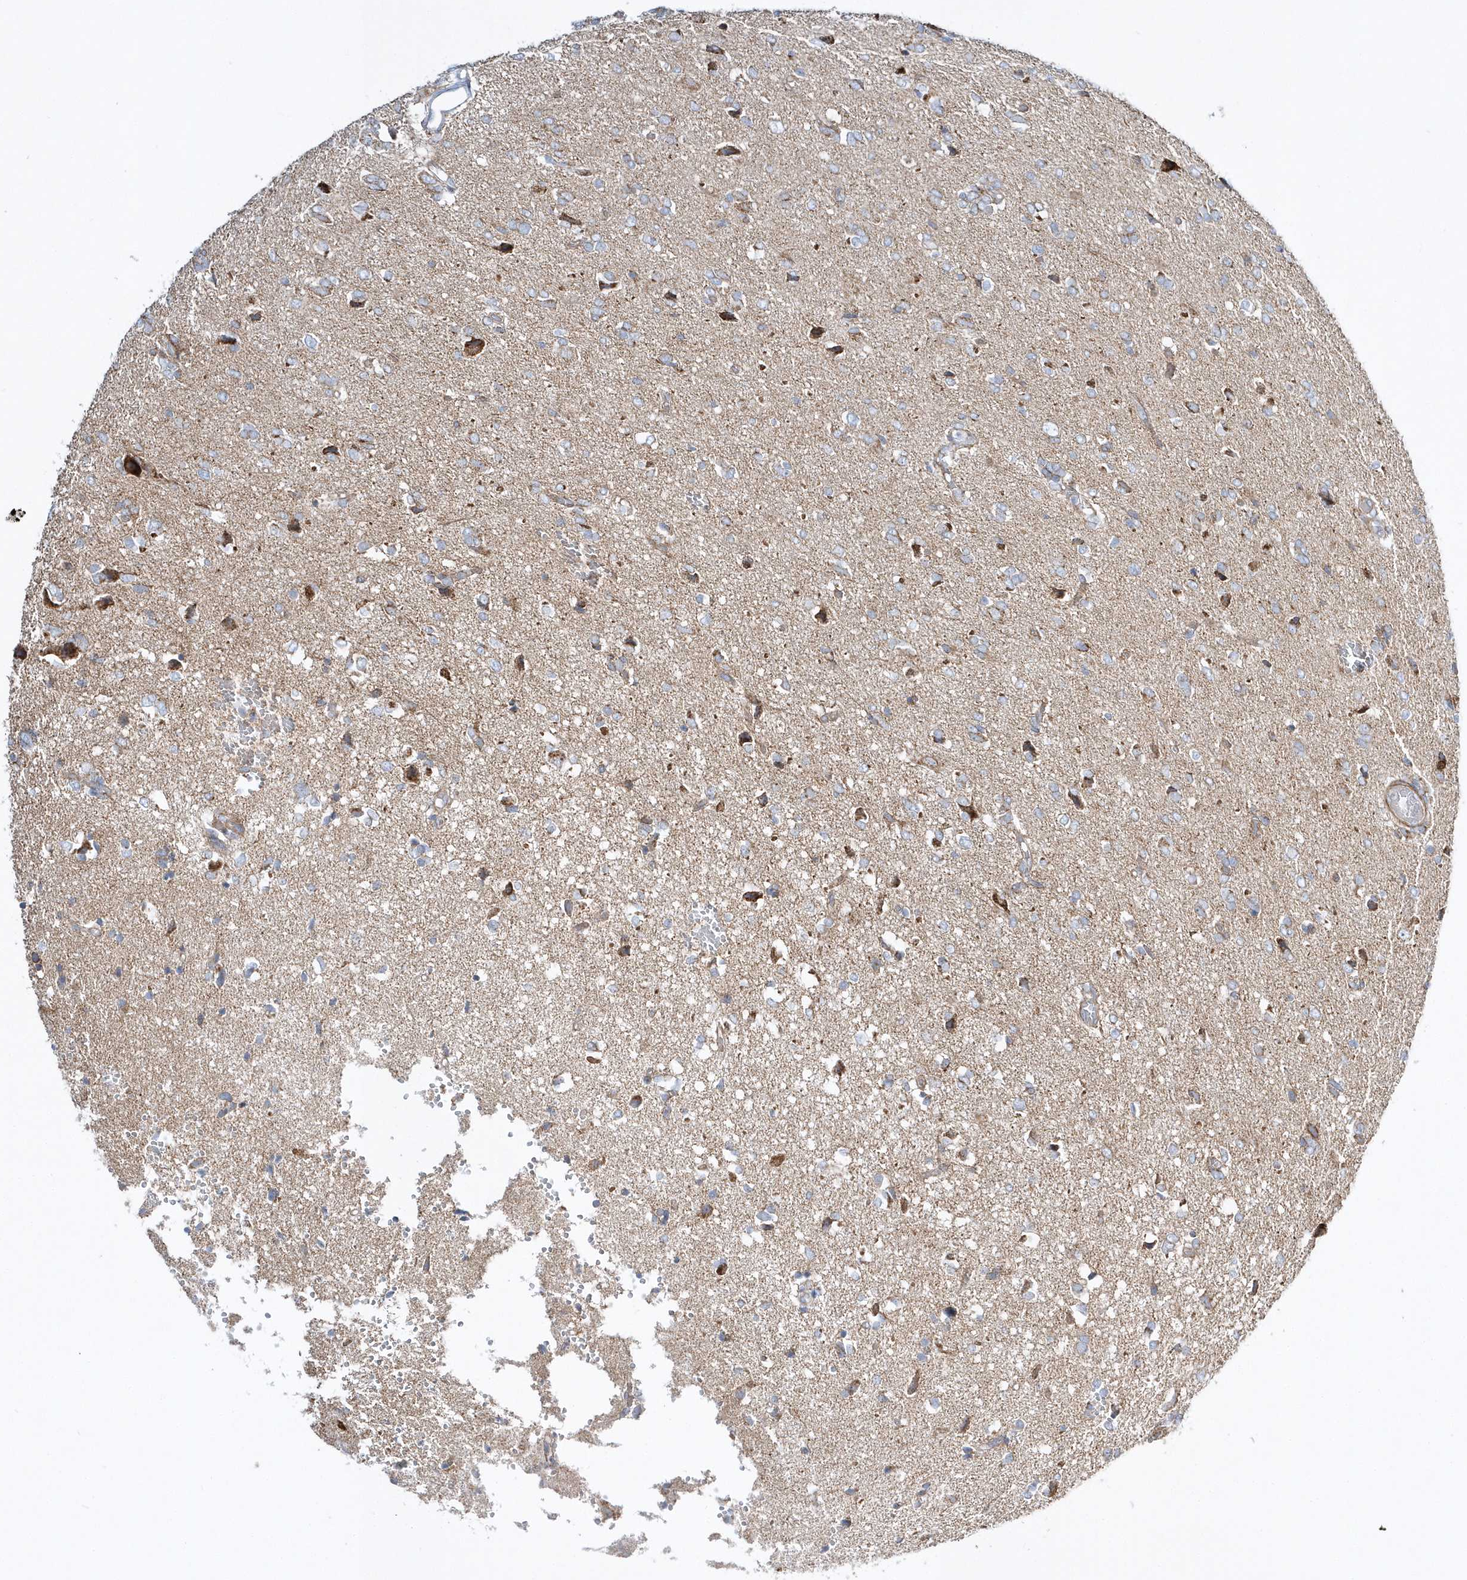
{"staining": {"intensity": "weak", "quantity": "<25%", "location": "cytoplasmic/membranous"}, "tissue": "glioma", "cell_type": "Tumor cells", "image_type": "cancer", "snomed": [{"axis": "morphology", "description": "Glioma, malignant, High grade"}, {"axis": "topography", "description": "Brain"}], "caption": "DAB (3,3'-diaminobenzidine) immunohistochemical staining of human glioma reveals no significant positivity in tumor cells.", "gene": "OPA1", "patient": {"sex": "female", "age": 59}}